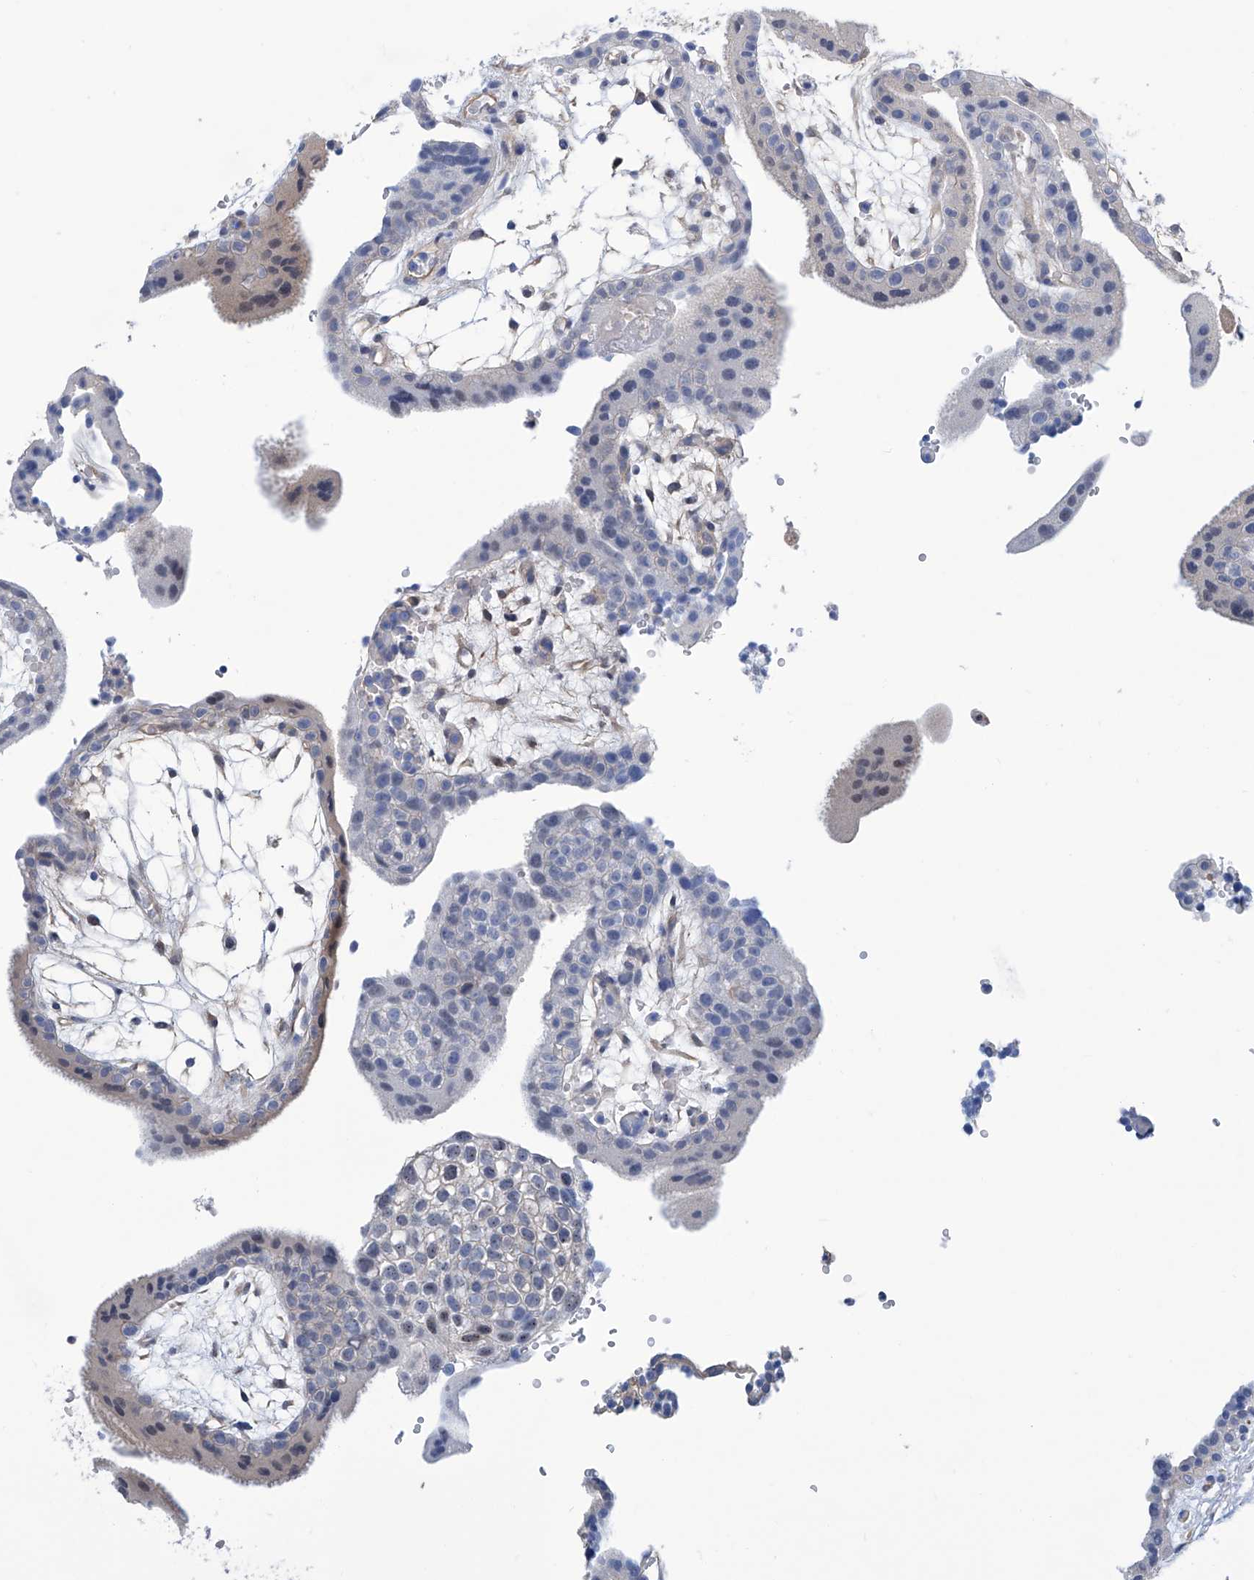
{"staining": {"intensity": "moderate", "quantity": ">75%", "location": "cytoplasmic/membranous,nuclear"}, "tissue": "placenta", "cell_type": "Decidual cells", "image_type": "normal", "snomed": [{"axis": "morphology", "description": "Normal tissue, NOS"}, {"axis": "topography", "description": "Placenta"}], "caption": "Brown immunohistochemical staining in benign human placenta displays moderate cytoplasmic/membranous,nuclear staining in approximately >75% of decidual cells. (IHC, brightfield microscopy, high magnification).", "gene": "PGM3", "patient": {"sex": "female", "age": 18}}